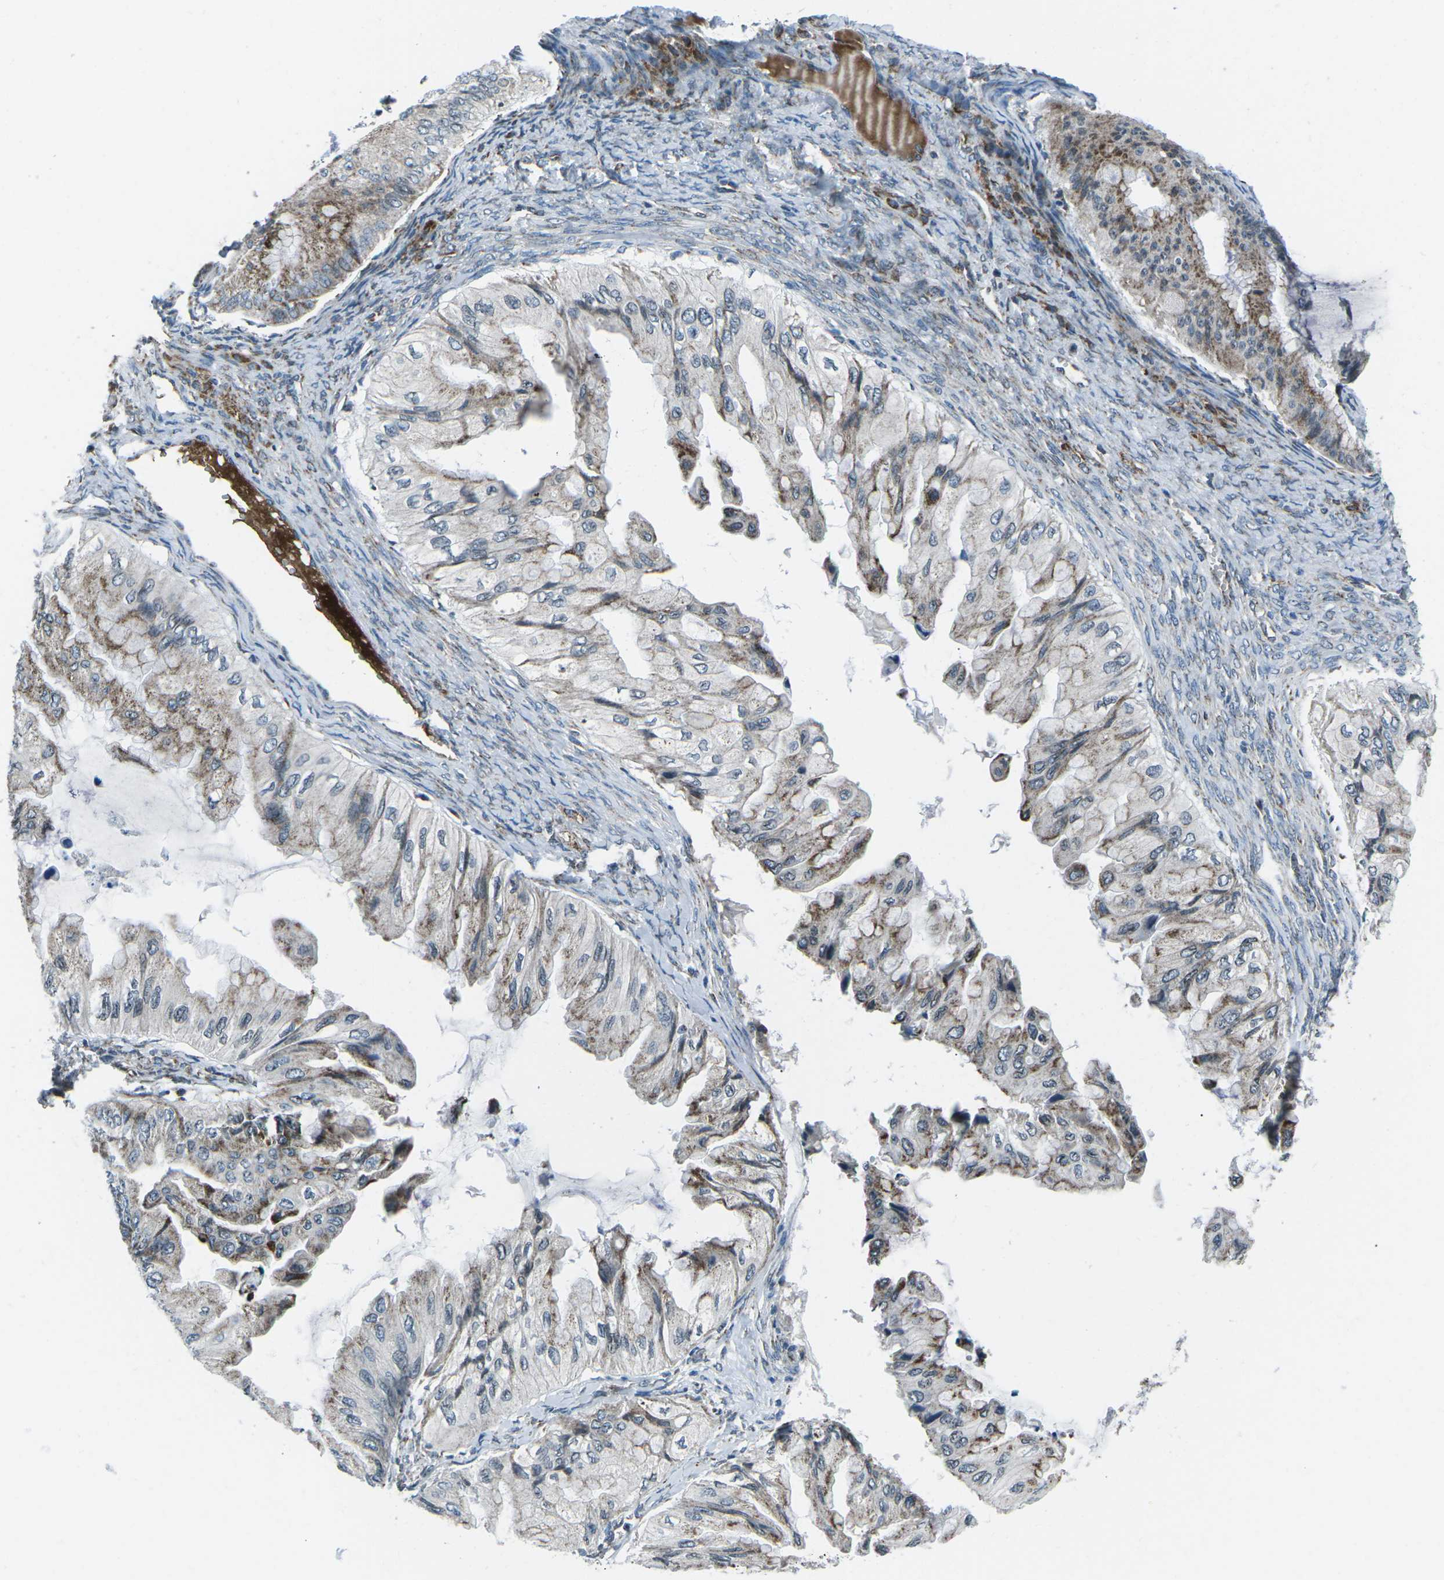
{"staining": {"intensity": "moderate", "quantity": "25%-75%", "location": "cytoplasmic/membranous"}, "tissue": "ovarian cancer", "cell_type": "Tumor cells", "image_type": "cancer", "snomed": [{"axis": "morphology", "description": "Cystadenocarcinoma, mucinous, NOS"}, {"axis": "topography", "description": "Ovary"}], "caption": "Moderate cytoplasmic/membranous positivity is present in about 25%-75% of tumor cells in mucinous cystadenocarcinoma (ovarian).", "gene": "RFESD", "patient": {"sex": "female", "age": 61}}